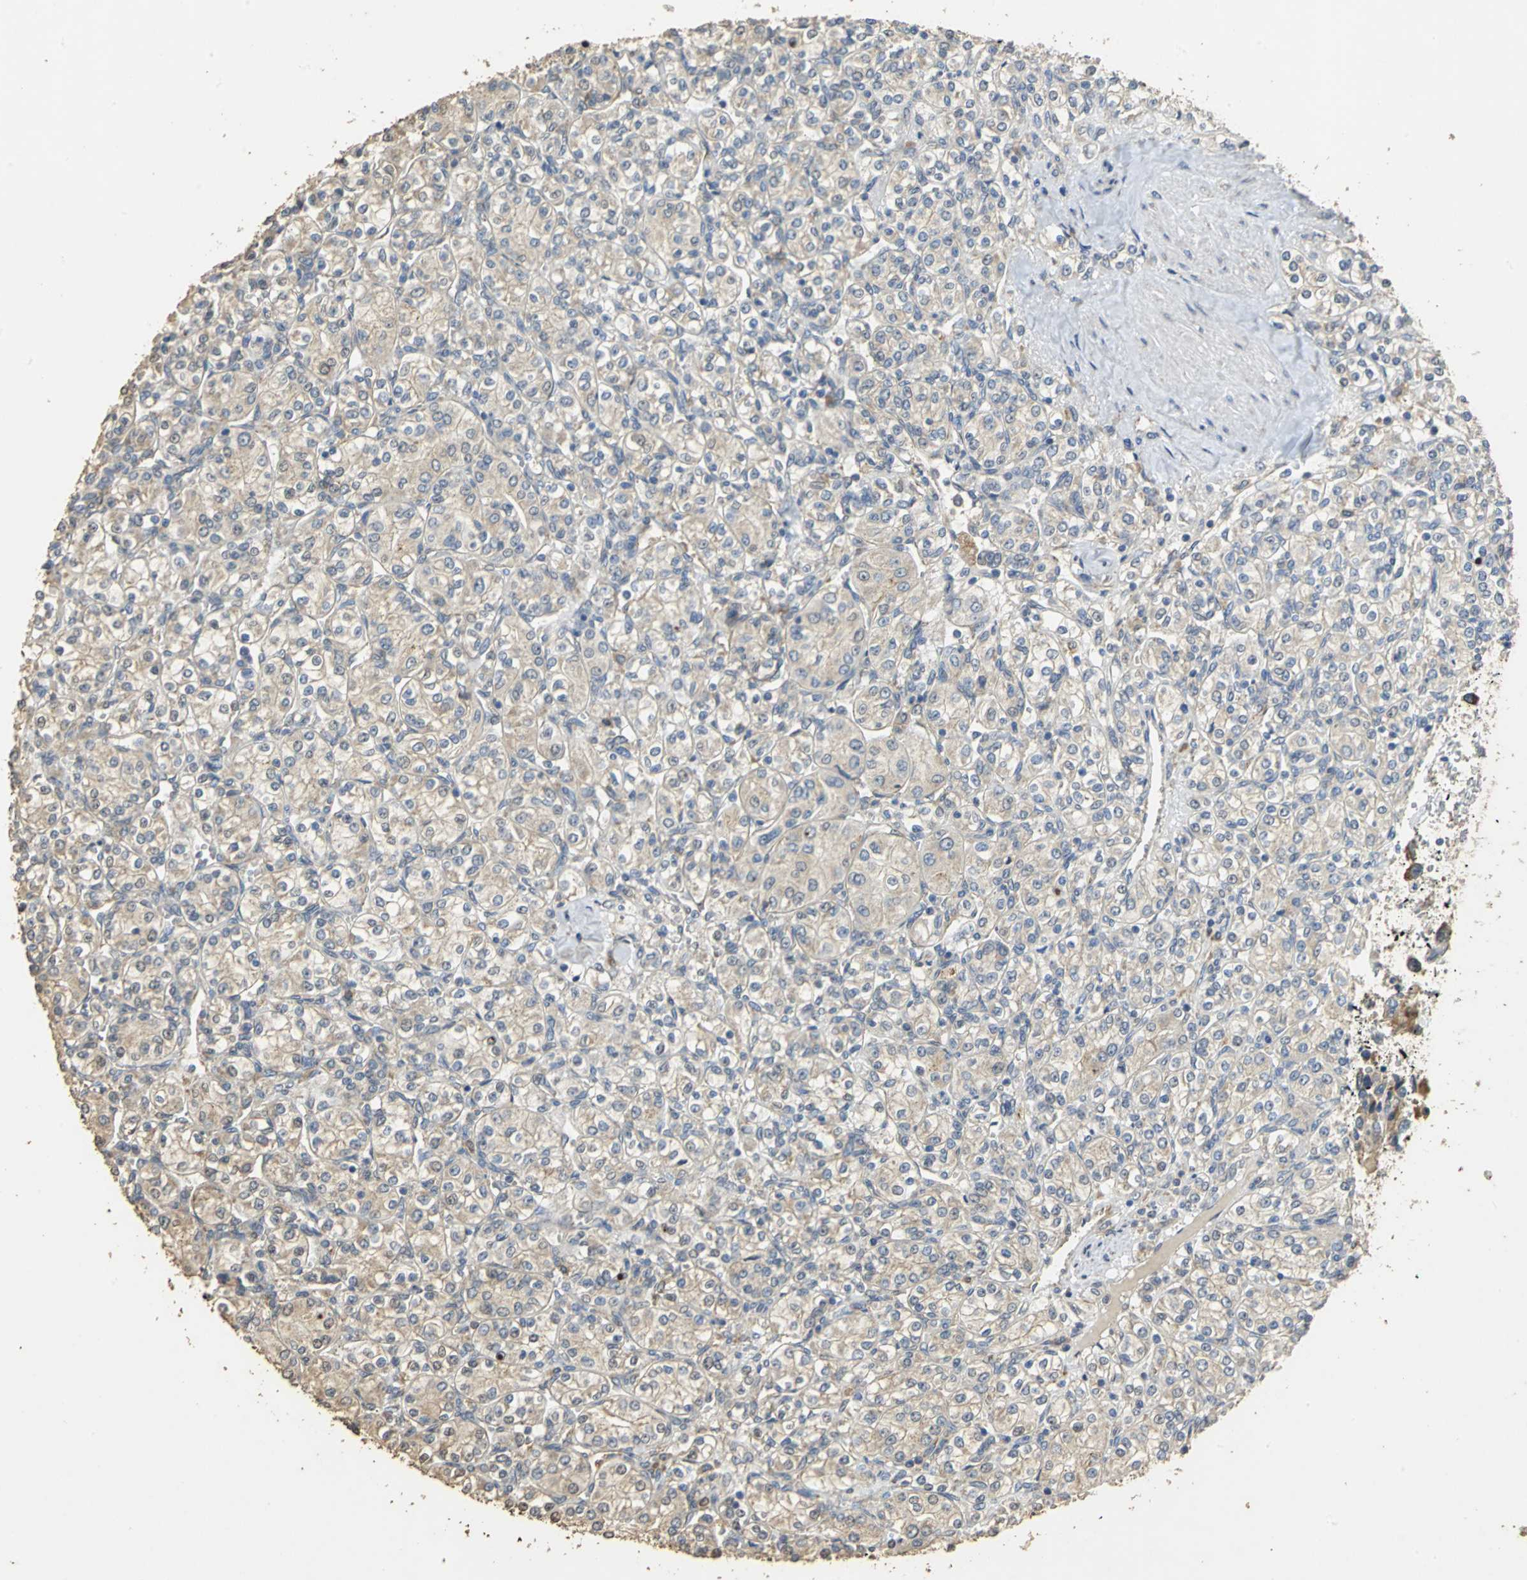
{"staining": {"intensity": "weak", "quantity": "25%-75%", "location": "cytoplasmic/membranous"}, "tissue": "renal cancer", "cell_type": "Tumor cells", "image_type": "cancer", "snomed": [{"axis": "morphology", "description": "Adenocarcinoma, NOS"}, {"axis": "topography", "description": "Kidney"}], "caption": "Human adenocarcinoma (renal) stained with a brown dye reveals weak cytoplasmic/membranous positive expression in approximately 25%-75% of tumor cells.", "gene": "ACSL4", "patient": {"sex": "male", "age": 77}}